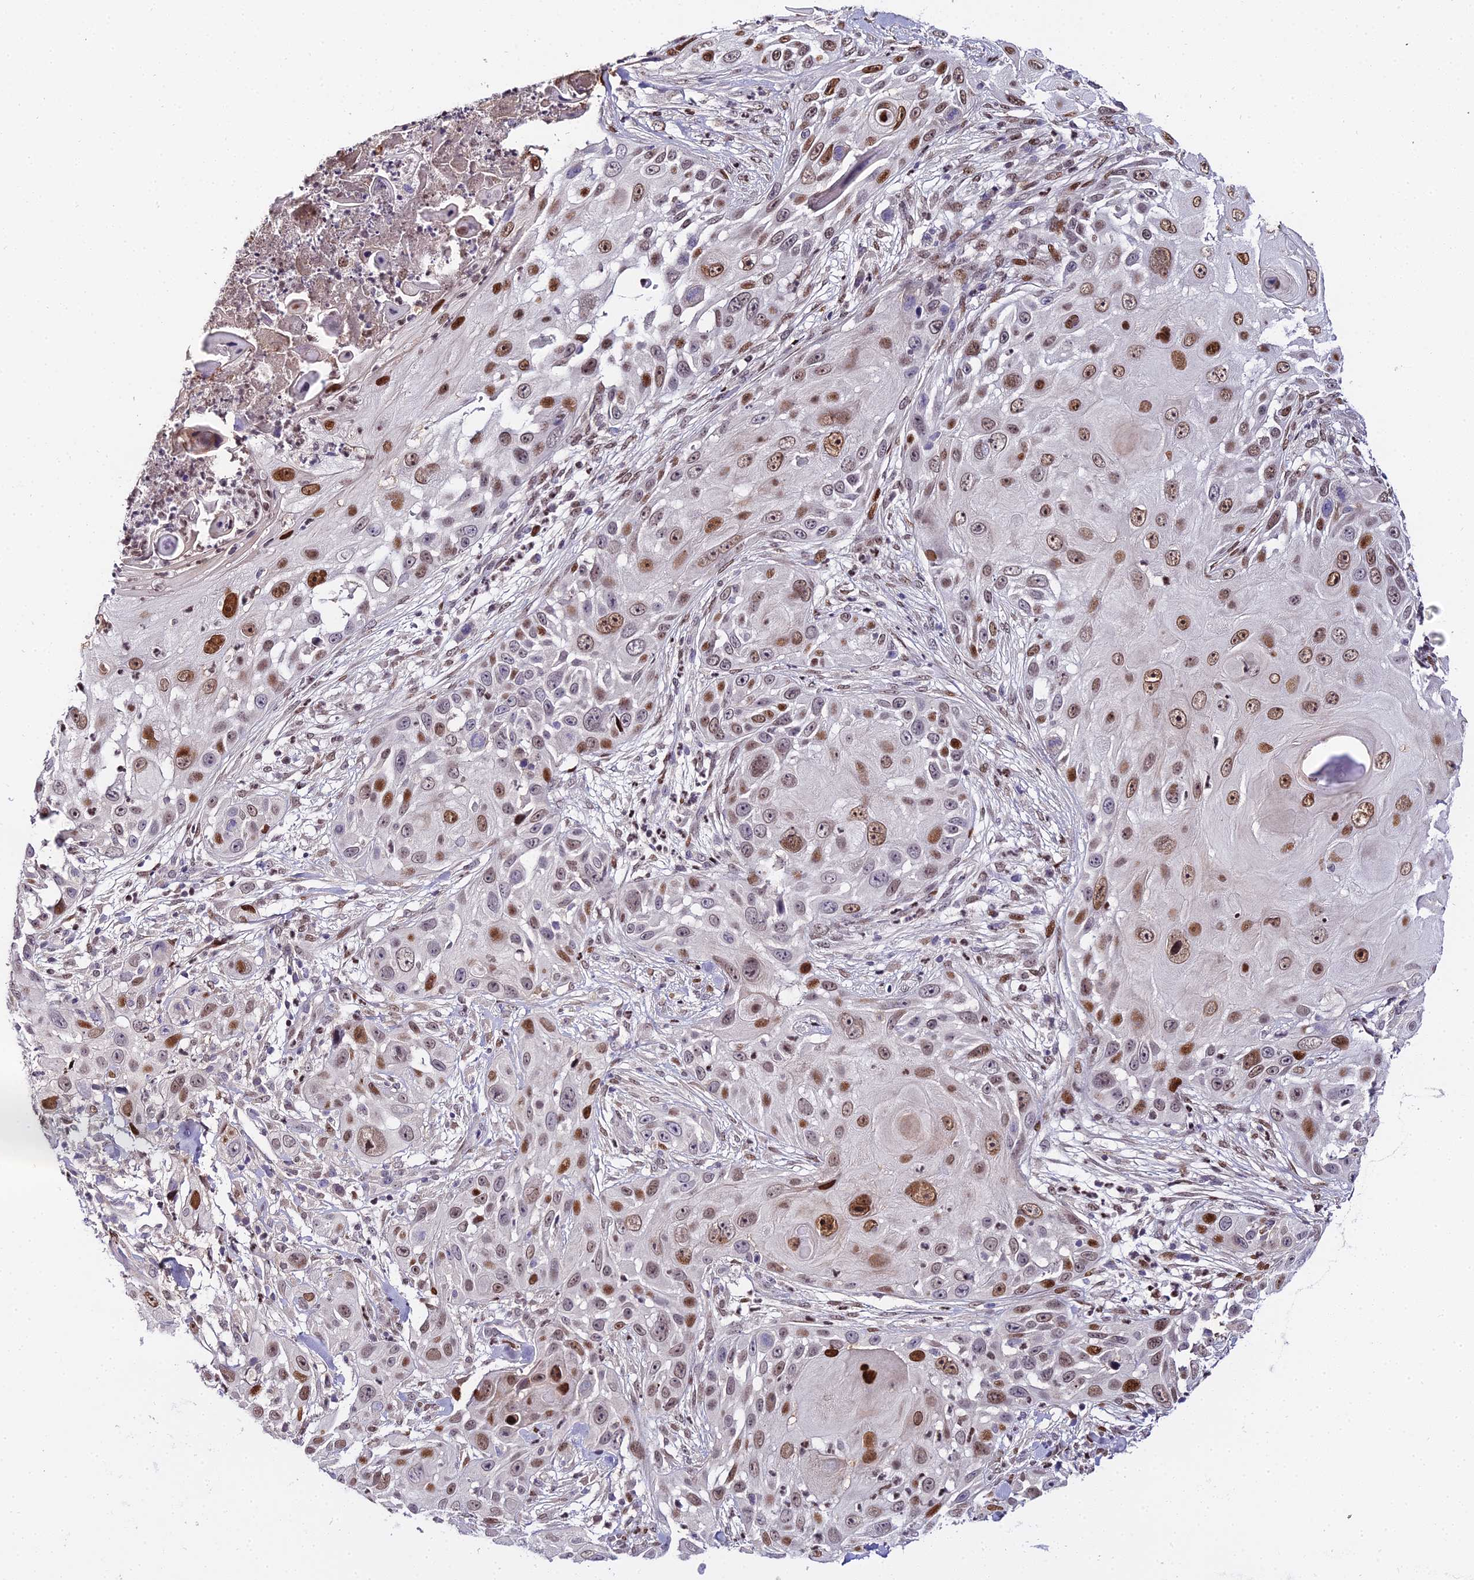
{"staining": {"intensity": "moderate", "quantity": ">75%", "location": "nuclear"}, "tissue": "skin cancer", "cell_type": "Tumor cells", "image_type": "cancer", "snomed": [{"axis": "morphology", "description": "Squamous cell carcinoma, NOS"}, {"axis": "topography", "description": "Skin"}], "caption": "A medium amount of moderate nuclear positivity is present in approximately >75% of tumor cells in skin cancer (squamous cell carcinoma) tissue.", "gene": "ZNF707", "patient": {"sex": "female", "age": 44}}